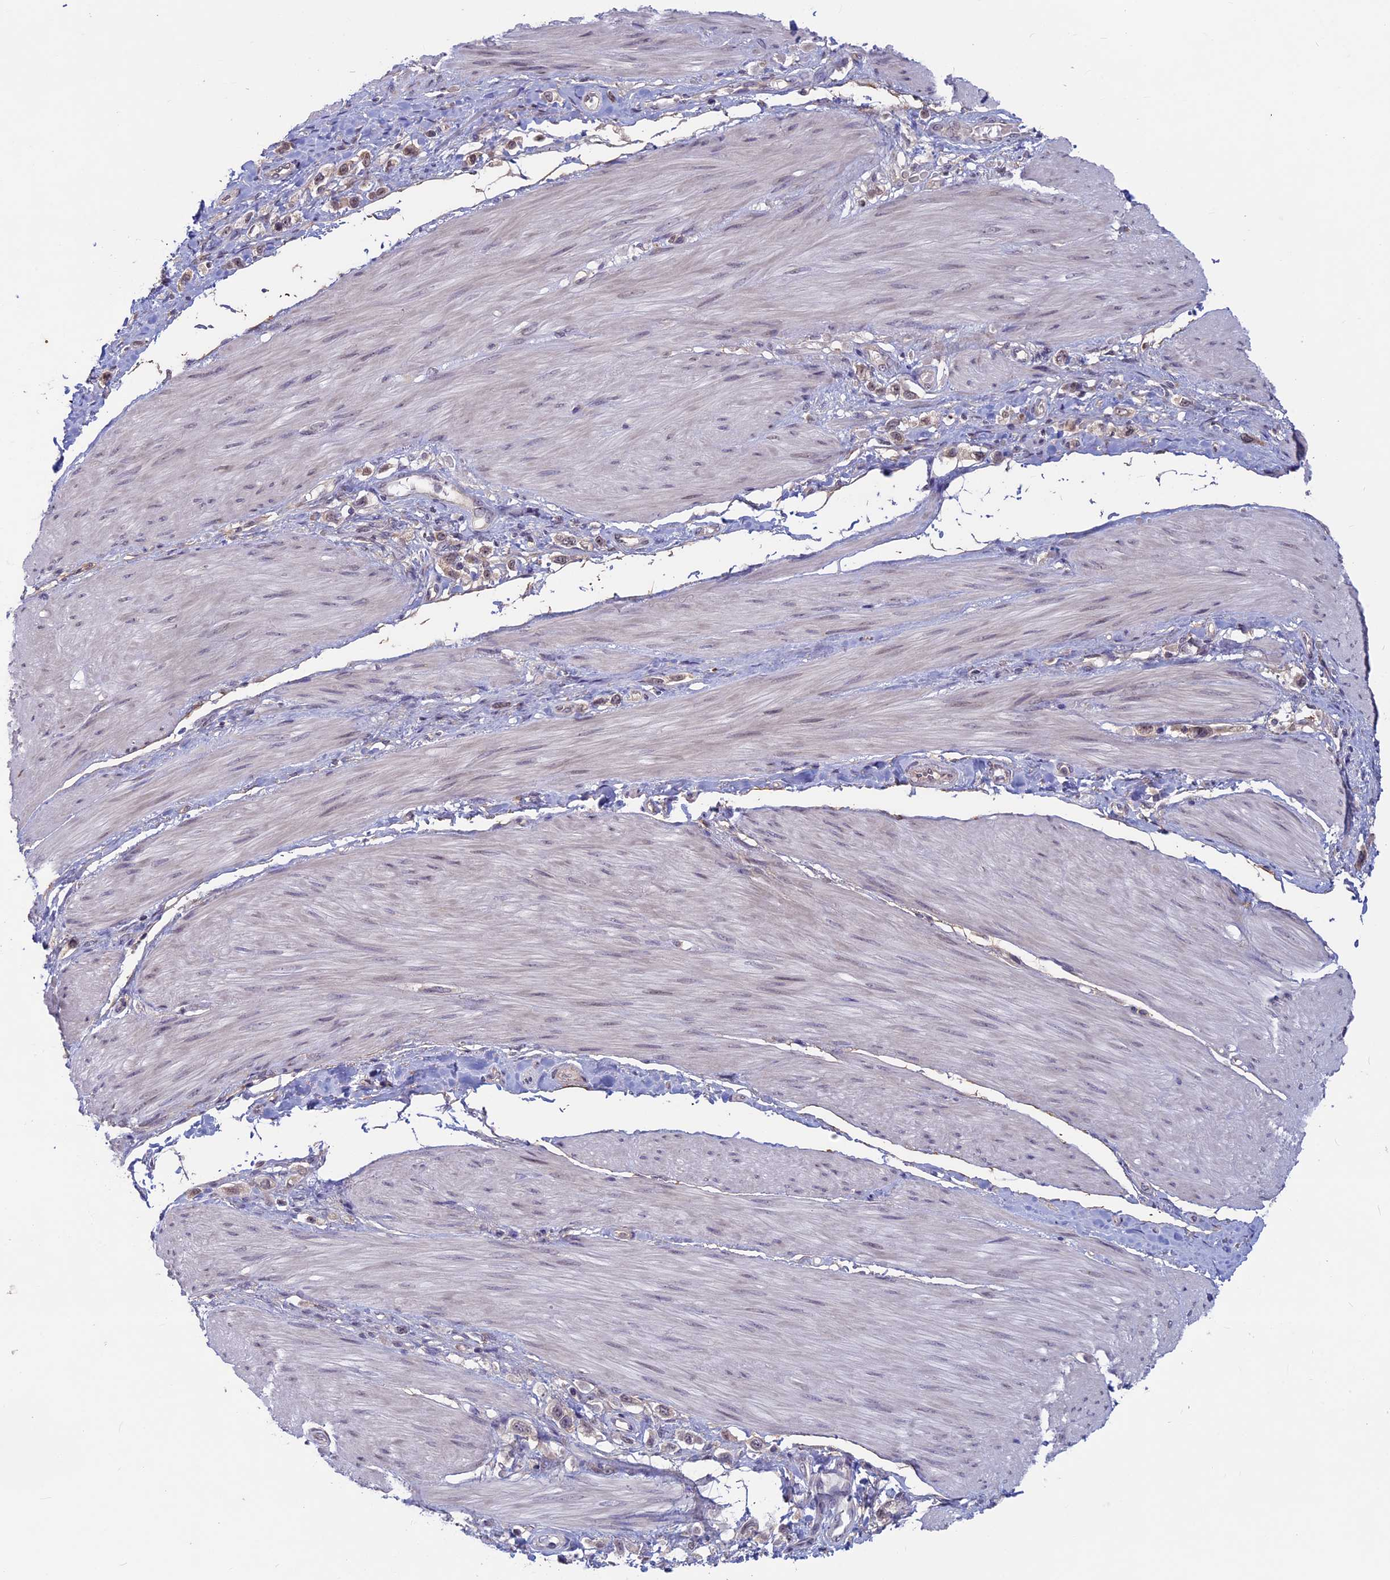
{"staining": {"intensity": "weak", "quantity": "25%-75%", "location": "nuclear"}, "tissue": "stomach cancer", "cell_type": "Tumor cells", "image_type": "cancer", "snomed": [{"axis": "morphology", "description": "Adenocarcinoma, NOS"}, {"axis": "topography", "description": "Stomach"}], "caption": "The immunohistochemical stain shows weak nuclear expression in tumor cells of adenocarcinoma (stomach) tissue.", "gene": "SPIRE1", "patient": {"sex": "female", "age": 65}}